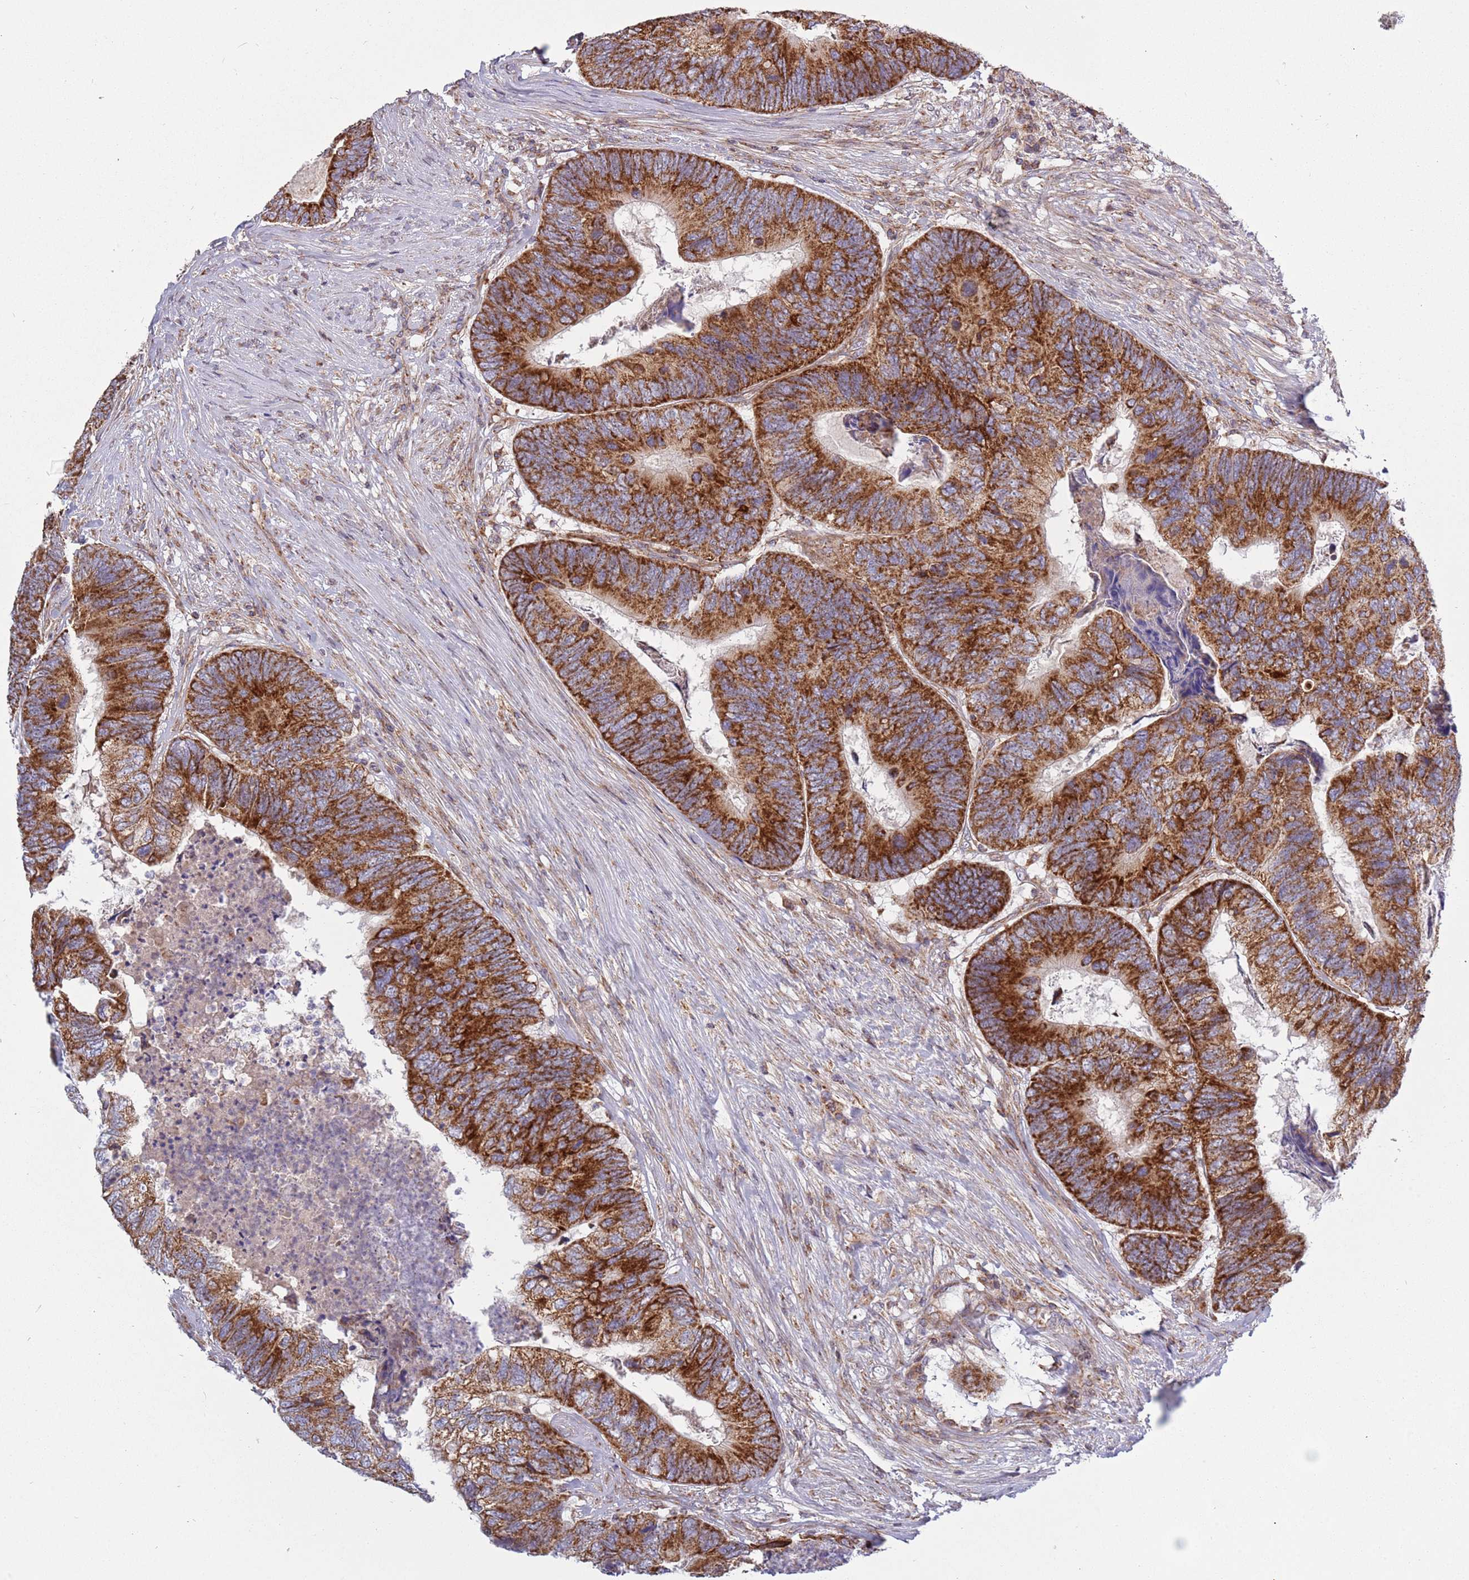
{"staining": {"intensity": "strong", "quantity": ">75%", "location": "cytoplasmic/membranous"}, "tissue": "colorectal cancer", "cell_type": "Tumor cells", "image_type": "cancer", "snomed": [{"axis": "morphology", "description": "Adenocarcinoma, NOS"}, {"axis": "topography", "description": "Colon"}], "caption": "Brown immunohistochemical staining in human colorectal cancer reveals strong cytoplasmic/membranous staining in about >75% of tumor cells.", "gene": "IRS4", "patient": {"sex": "female", "age": 67}}